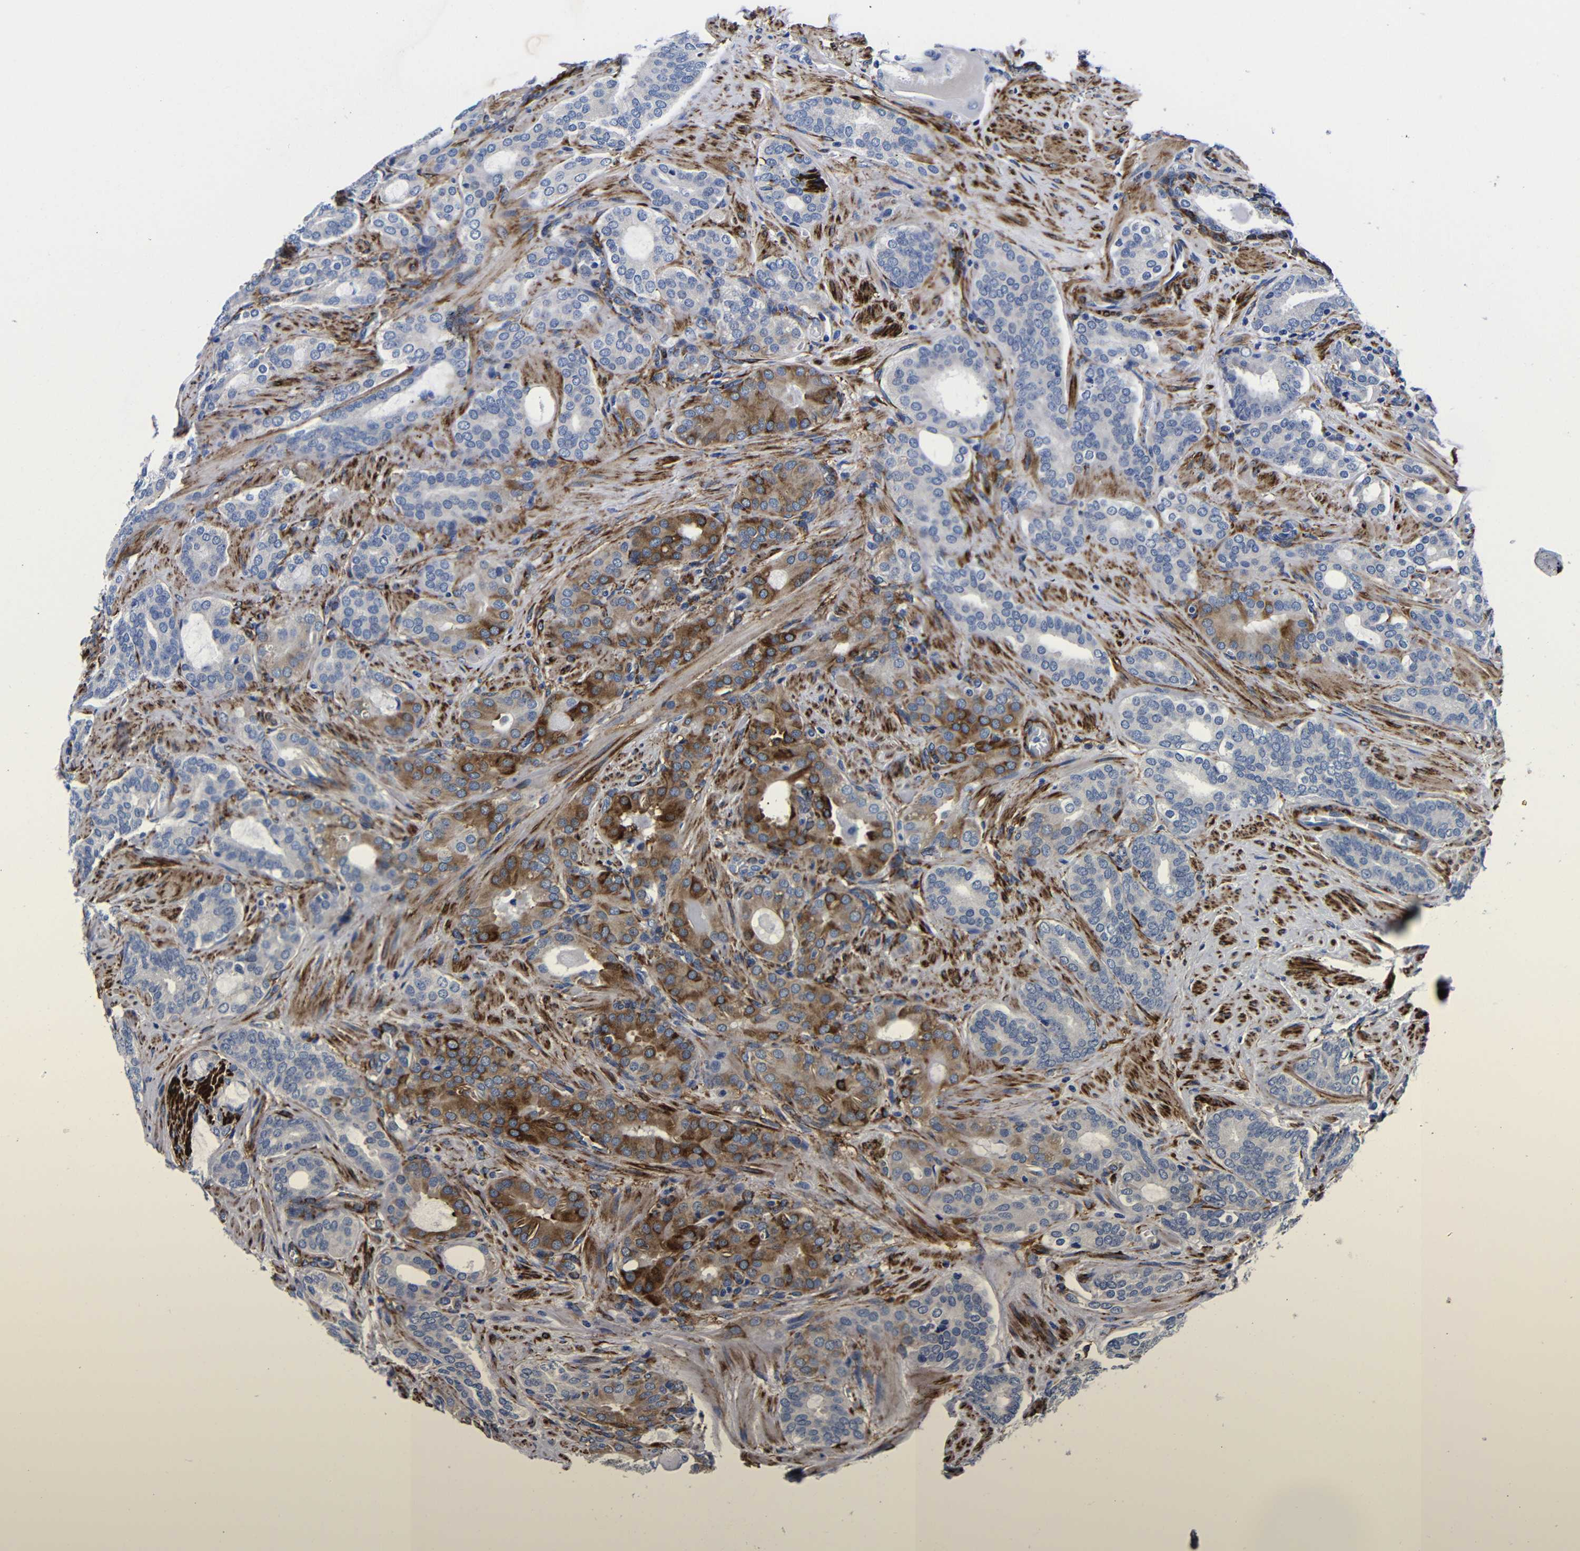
{"staining": {"intensity": "moderate", "quantity": "25%-75%", "location": "cytoplasmic/membranous"}, "tissue": "prostate cancer", "cell_type": "Tumor cells", "image_type": "cancer", "snomed": [{"axis": "morphology", "description": "Adenocarcinoma, Low grade"}, {"axis": "topography", "description": "Prostate"}], "caption": "Immunohistochemical staining of adenocarcinoma (low-grade) (prostate) displays medium levels of moderate cytoplasmic/membranous protein positivity in approximately 25%-75% of tumor cells.", "gene": "LRIG1", "patient": {"sex": "male", "age": 63}}